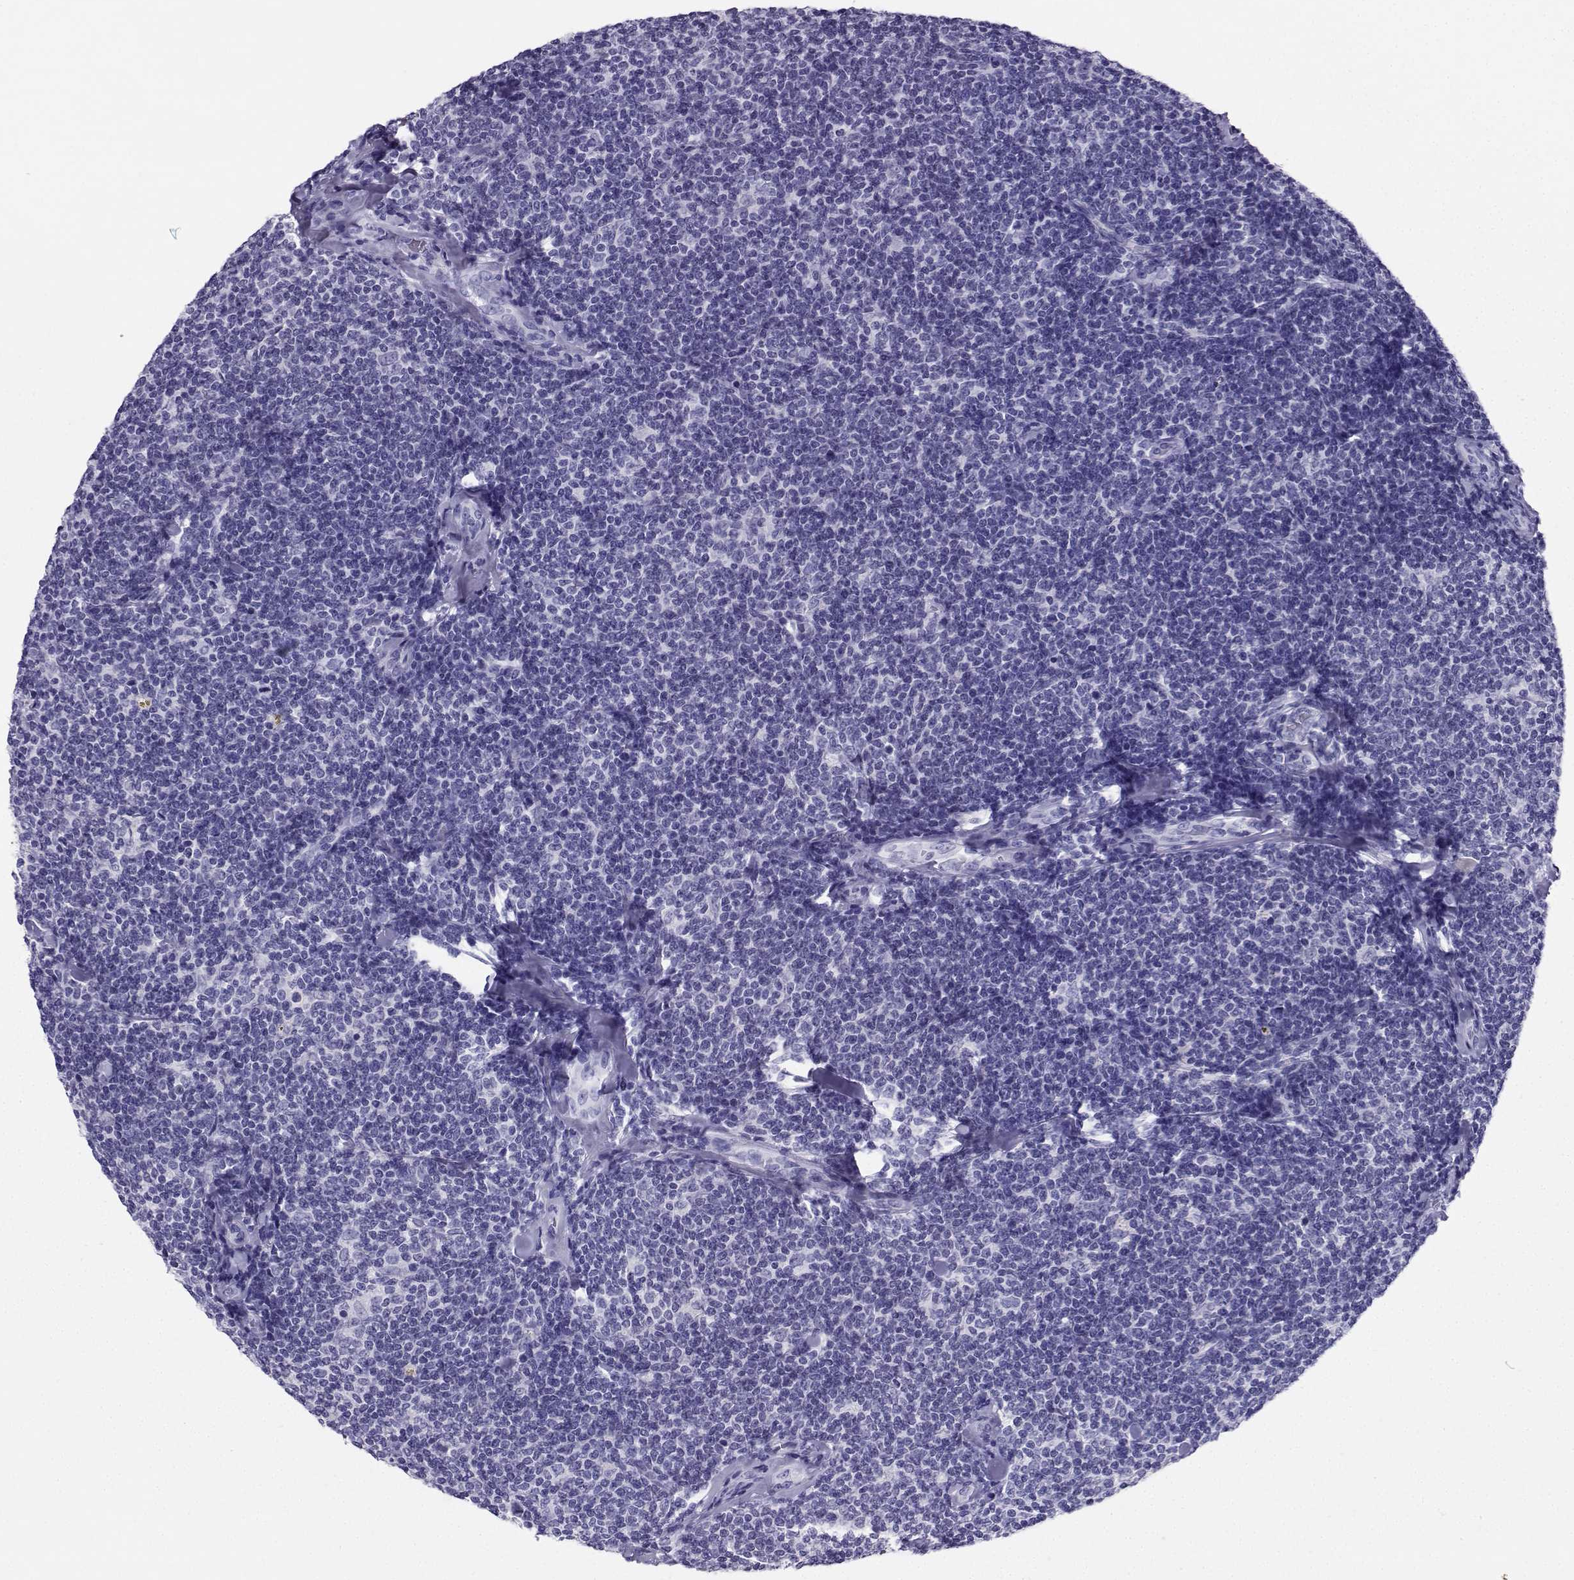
{"staining": {"intensity": "negative", "quantity": "none", "location": "none"}, "tissue": "lymphoma", "cell_type": "Tumor cells", "image_type": "cancer", "snomed": [{"axis": "morphology", "description": "Malignant lymphoma, non-Hodgkin's type, Low grade"}, {"axis": "topography", "description": "Lymph node"}], "caption": "Immunohistochemistry of malignant lymphoma, non-Hodgkin's type (low-grade) reveals no expression in tumor cells. The staining was performed using DAB to visualize the protein expression in brown, while the nuclei were stained in blue with hematoxylin (Magnification: 20x).", "gene": "CD109", "patient": {"sex": "female", "age": 56}}